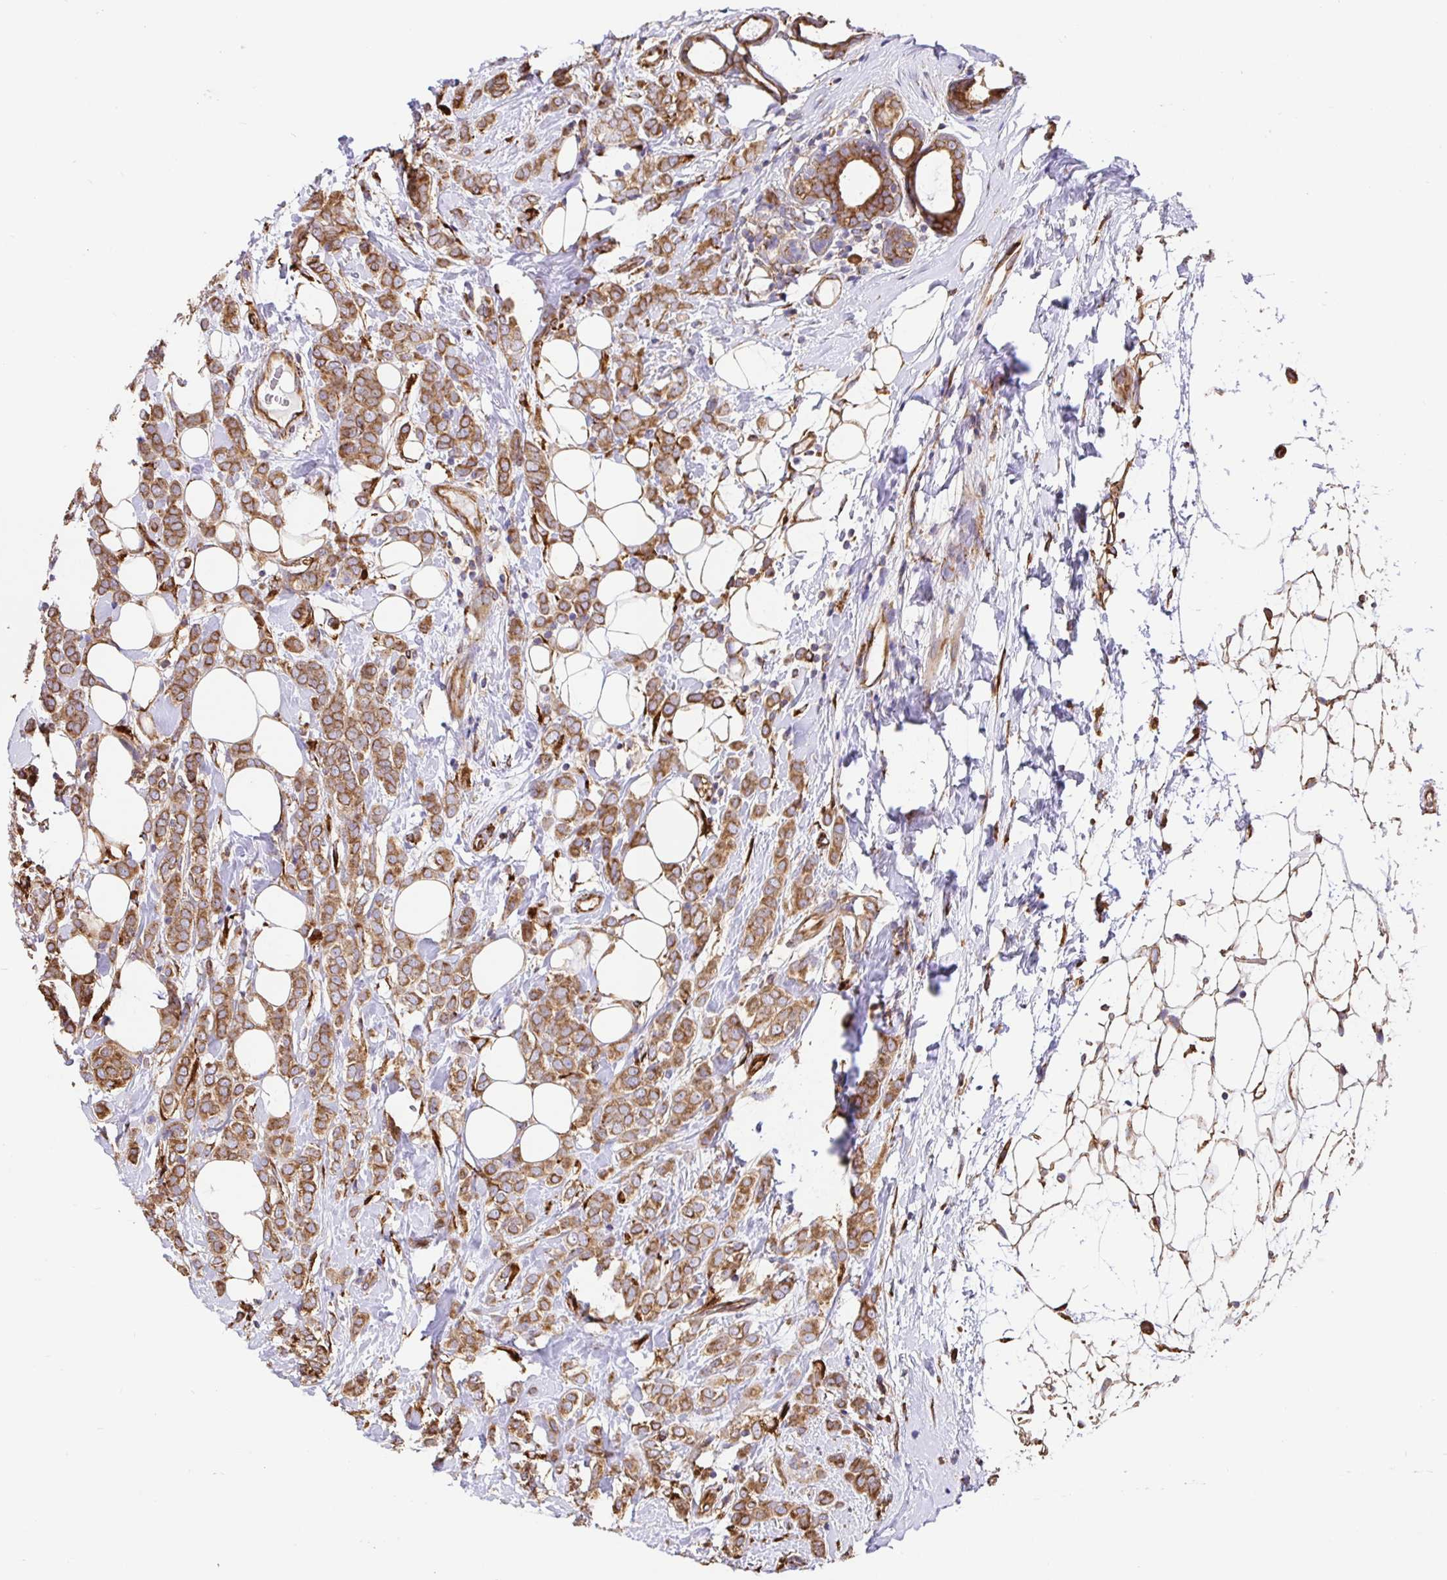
{"staining": {"intensity": "moderate", "quantity": ">75%", "location": "cytoplasmic/membranous"}, "tissue": "breast cancer", "cell_type": "Tumor cells", "image_type": "cancer", "snomed": [{"axis": "morphology", "description": "Lobular carcinoma"}, {"axis": "topography", "description": "Breast"}], "caption": "Breast lobular carcinoma stained with DAB (3,3'-diaminobenzidine) IHC shows medium levels of moderate cytoplasmic/membranous expression in approximately >75% of tumor cells.", "gene": "MAOA", "patient": {"sex": "female", "age": 49}}